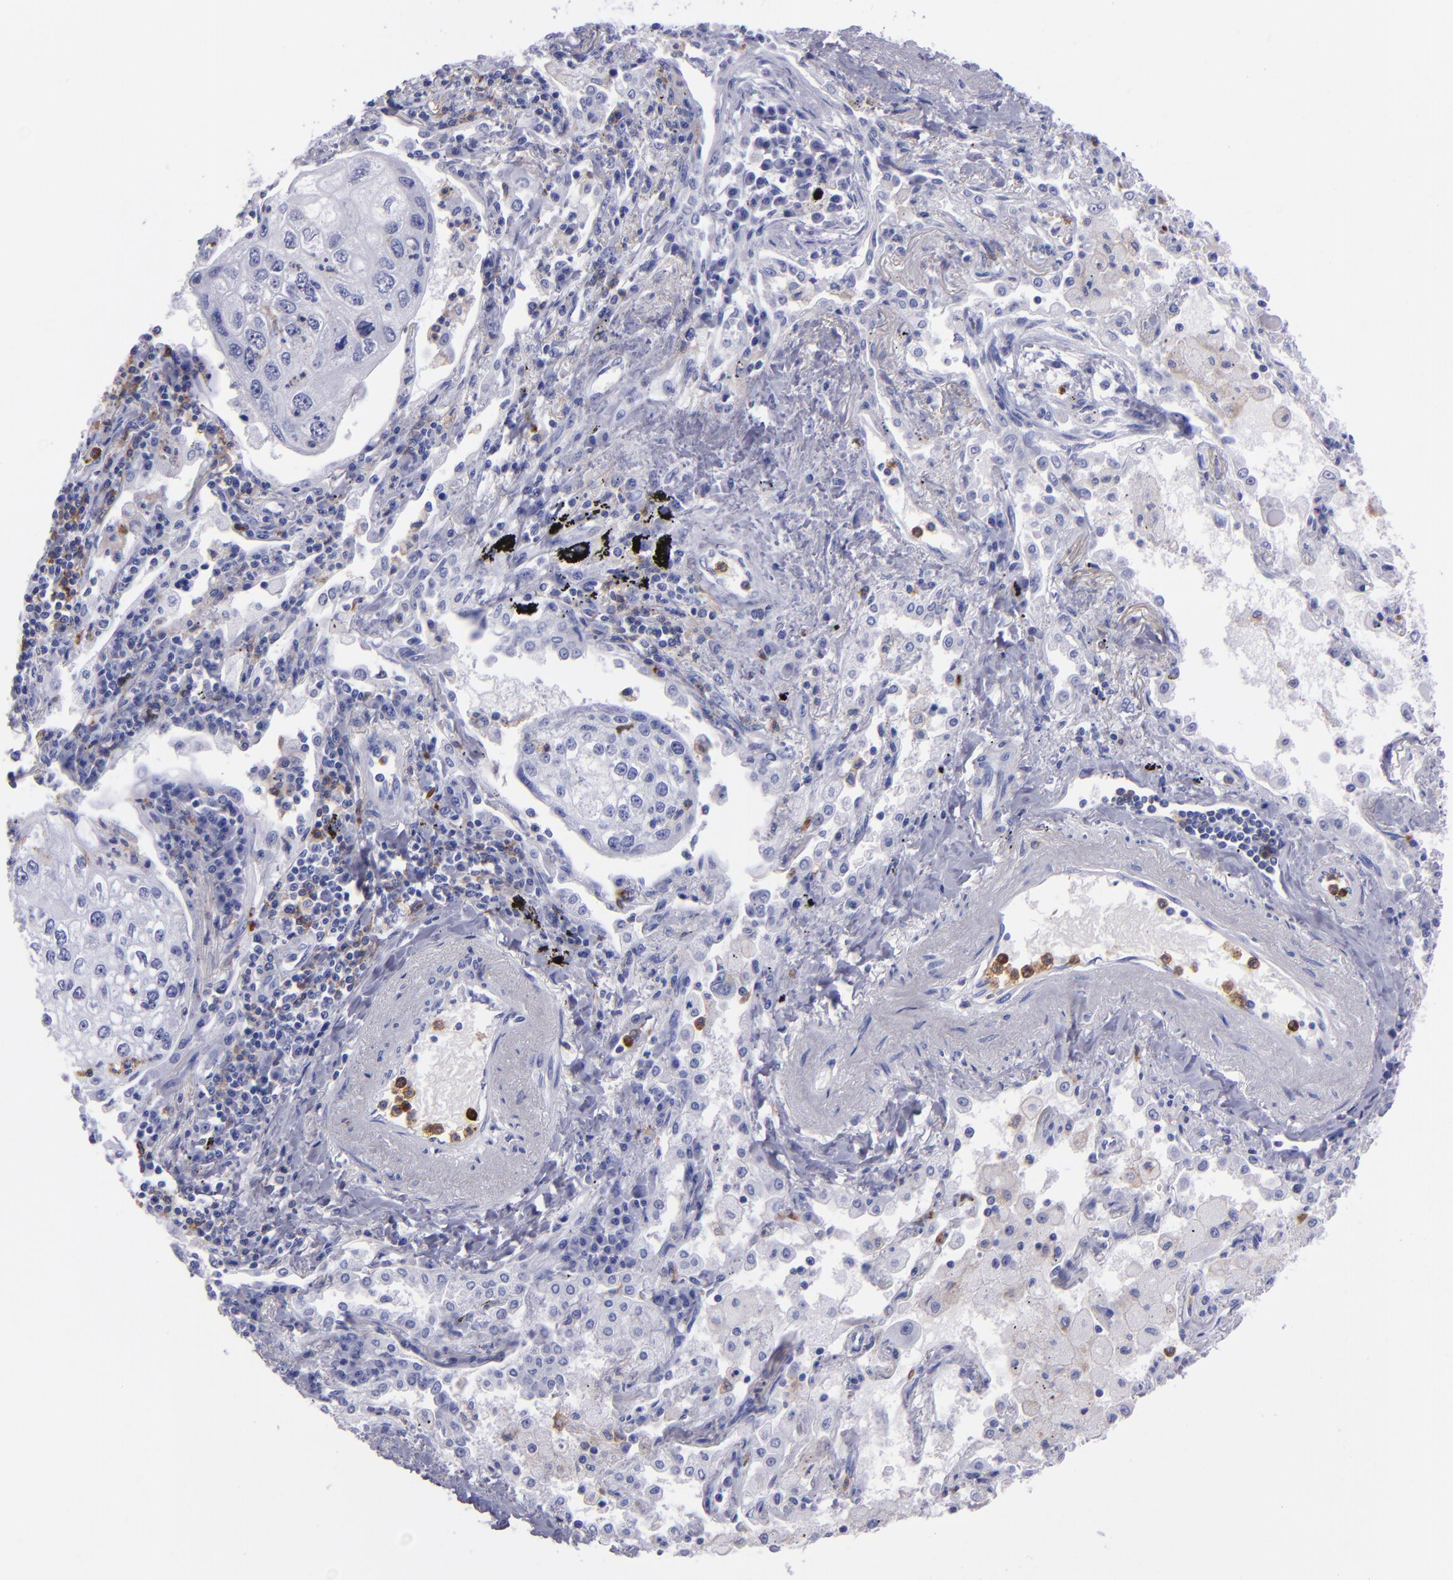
{"staining": {"intensity": "negative", "quantity": "none", "location": "none"}, "tissue": "lung cancer", "cell_type": "Tumor cells", "image_type": "cancer", "snomed": [{"axis": "morphology", "description": "Squamous cell carcinoma, NOS"}, {"axis": "topography", "description": "Lung"}], "caption": "Immunohistochemical staining of lung cancer exhibits no significant positivity in tumor cells.", "gene": "CR1", "patient": {"sex": "male", "age": 75}}